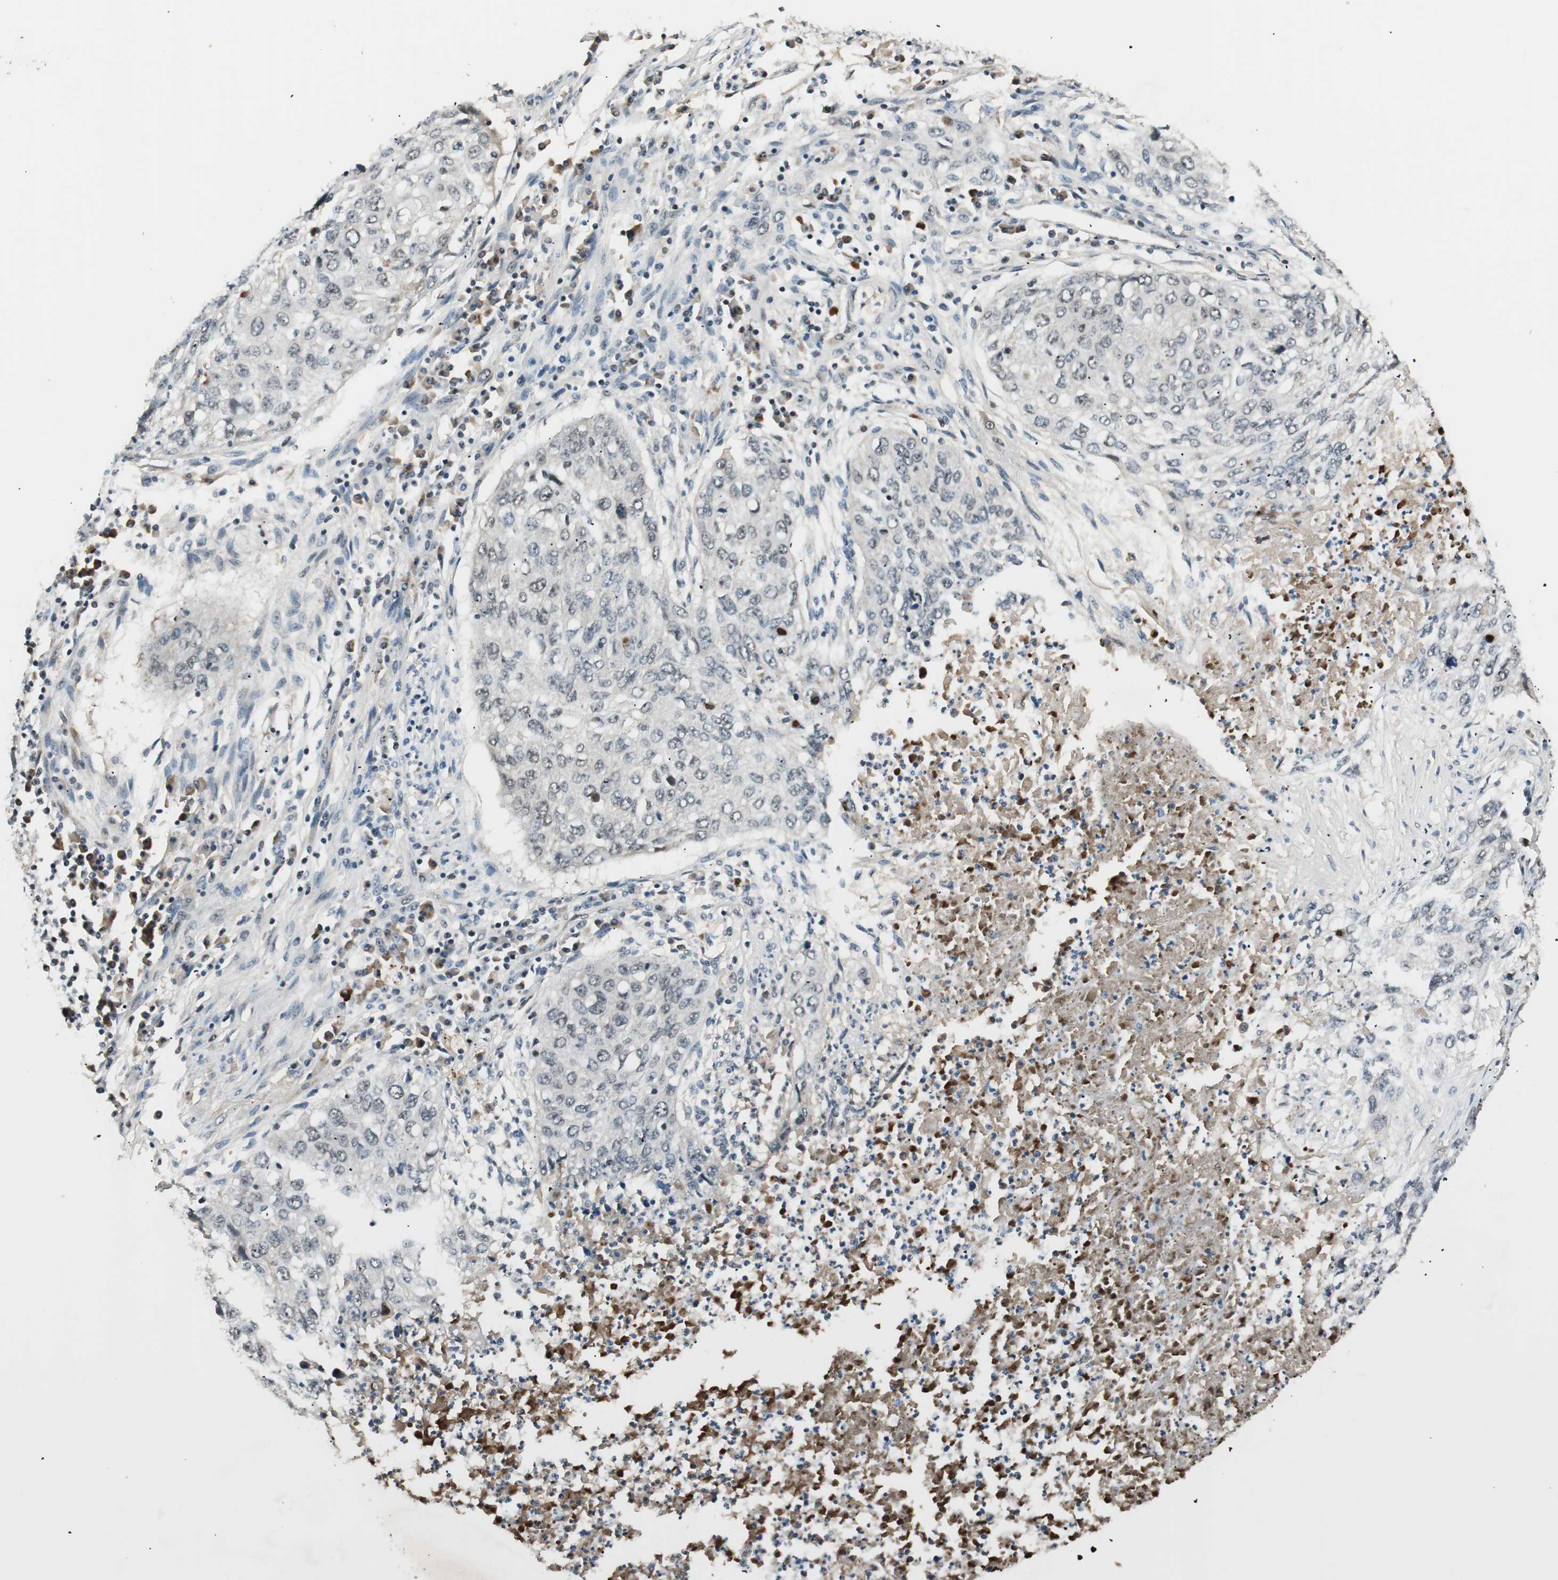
{"staining": {"intensity": "negative", "quantity": "none", "location": "none"}, "tissue": "lung cancer", "cell_type": "Tumor cells", "image_type": "cancer", "snomed": [{"axis": "morphology", "description": "Squamous cell carcinoma, NOS"}, {"axis": "topography", "description": "Lung"}], "caption": "High magnification brightfield microscopy of squamous cell carcinoma (lung) stained with DAB (brown) and counterstained with hematoxylin (blue): tumor cells show no significant expression.", "gene": "NFRKB", "patient": {"sex": "female", "age": 63}}